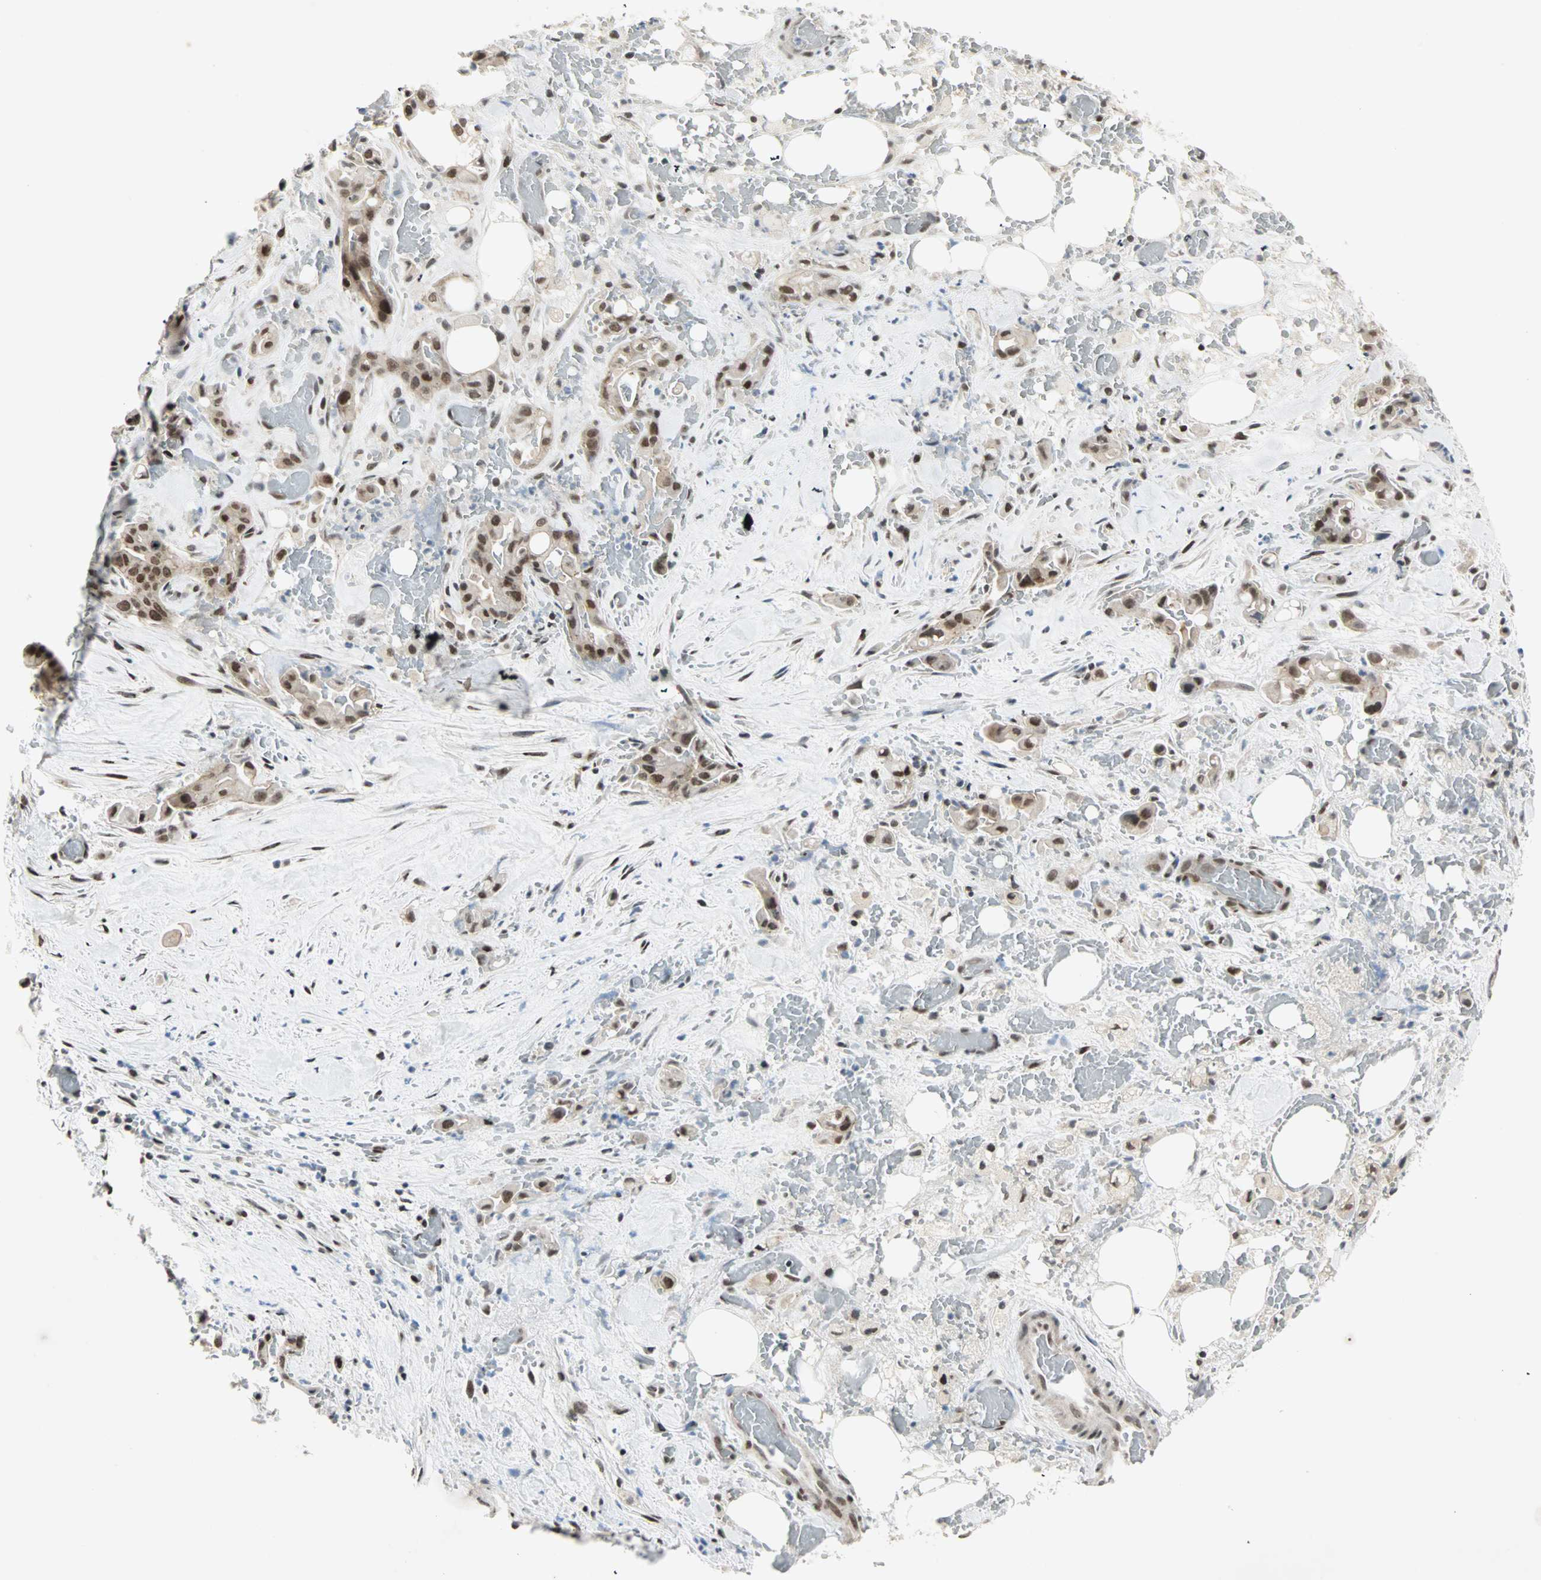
{"staining": {"intensity": "strong", "quantity": ">75%", "location": "nuclear"}, "tissue": "liver cancer", "cell_type": "Tumor cells", "image_type": "cancer", "snomed": [{"axis": "morphology", "description": "Cholangiocarcinoma"}, {"axis": "topography", "description": "Liver"}], "caption": "Immunohistochemical staining of liver cancer (cholangiocarcinoma) reveals strong nuclear protein positivity in approximately >75% of tumor cells. Immunohistochemistry (ihc) stains the protein in brown and the nuclei are stained blue.", "gene": "BLM", "patient": {"sex": "female", "age": 68}}